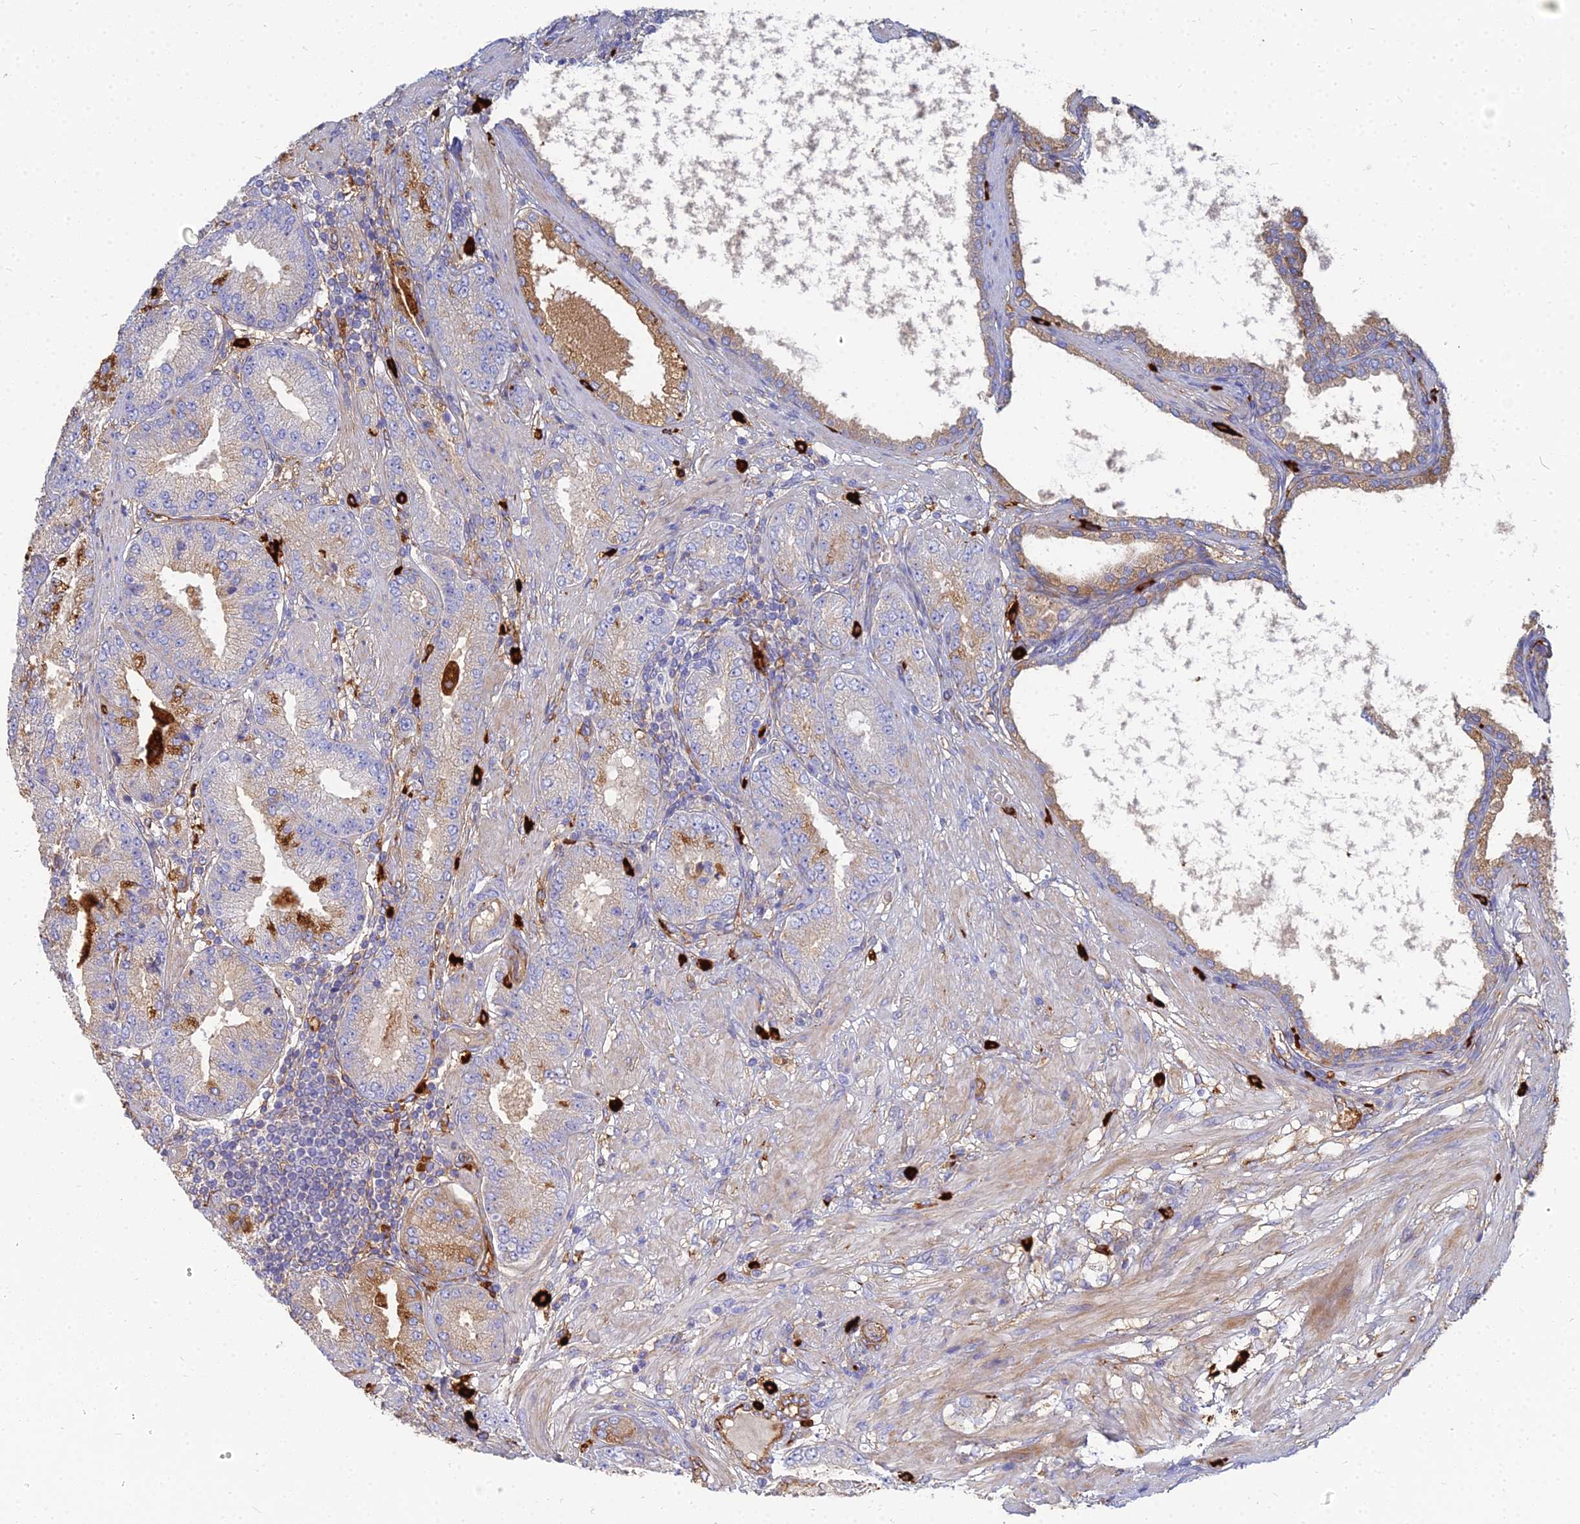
{"staining": {"intensity": "moderate", "quantity": "25%-75%", "location": "cytoplasmic/membranous"}, "tissue": "prostate cancer", "cell_type": "Tumor cells", "image_type": "cancer", "snomed": [{"axis": "morphology", "description": "Adenocarcinoma, High grade"}, {"axis": "topography", "description": "Prostate"}], "caption": "A brown stain highlights moderate cytoplasmic/membranous positivity of a protein in human adenocarcinoma (high-grade) (prostate) tumor cells.", "gene": "VAT1", "patient": {"sex": "male", "age": 71}}